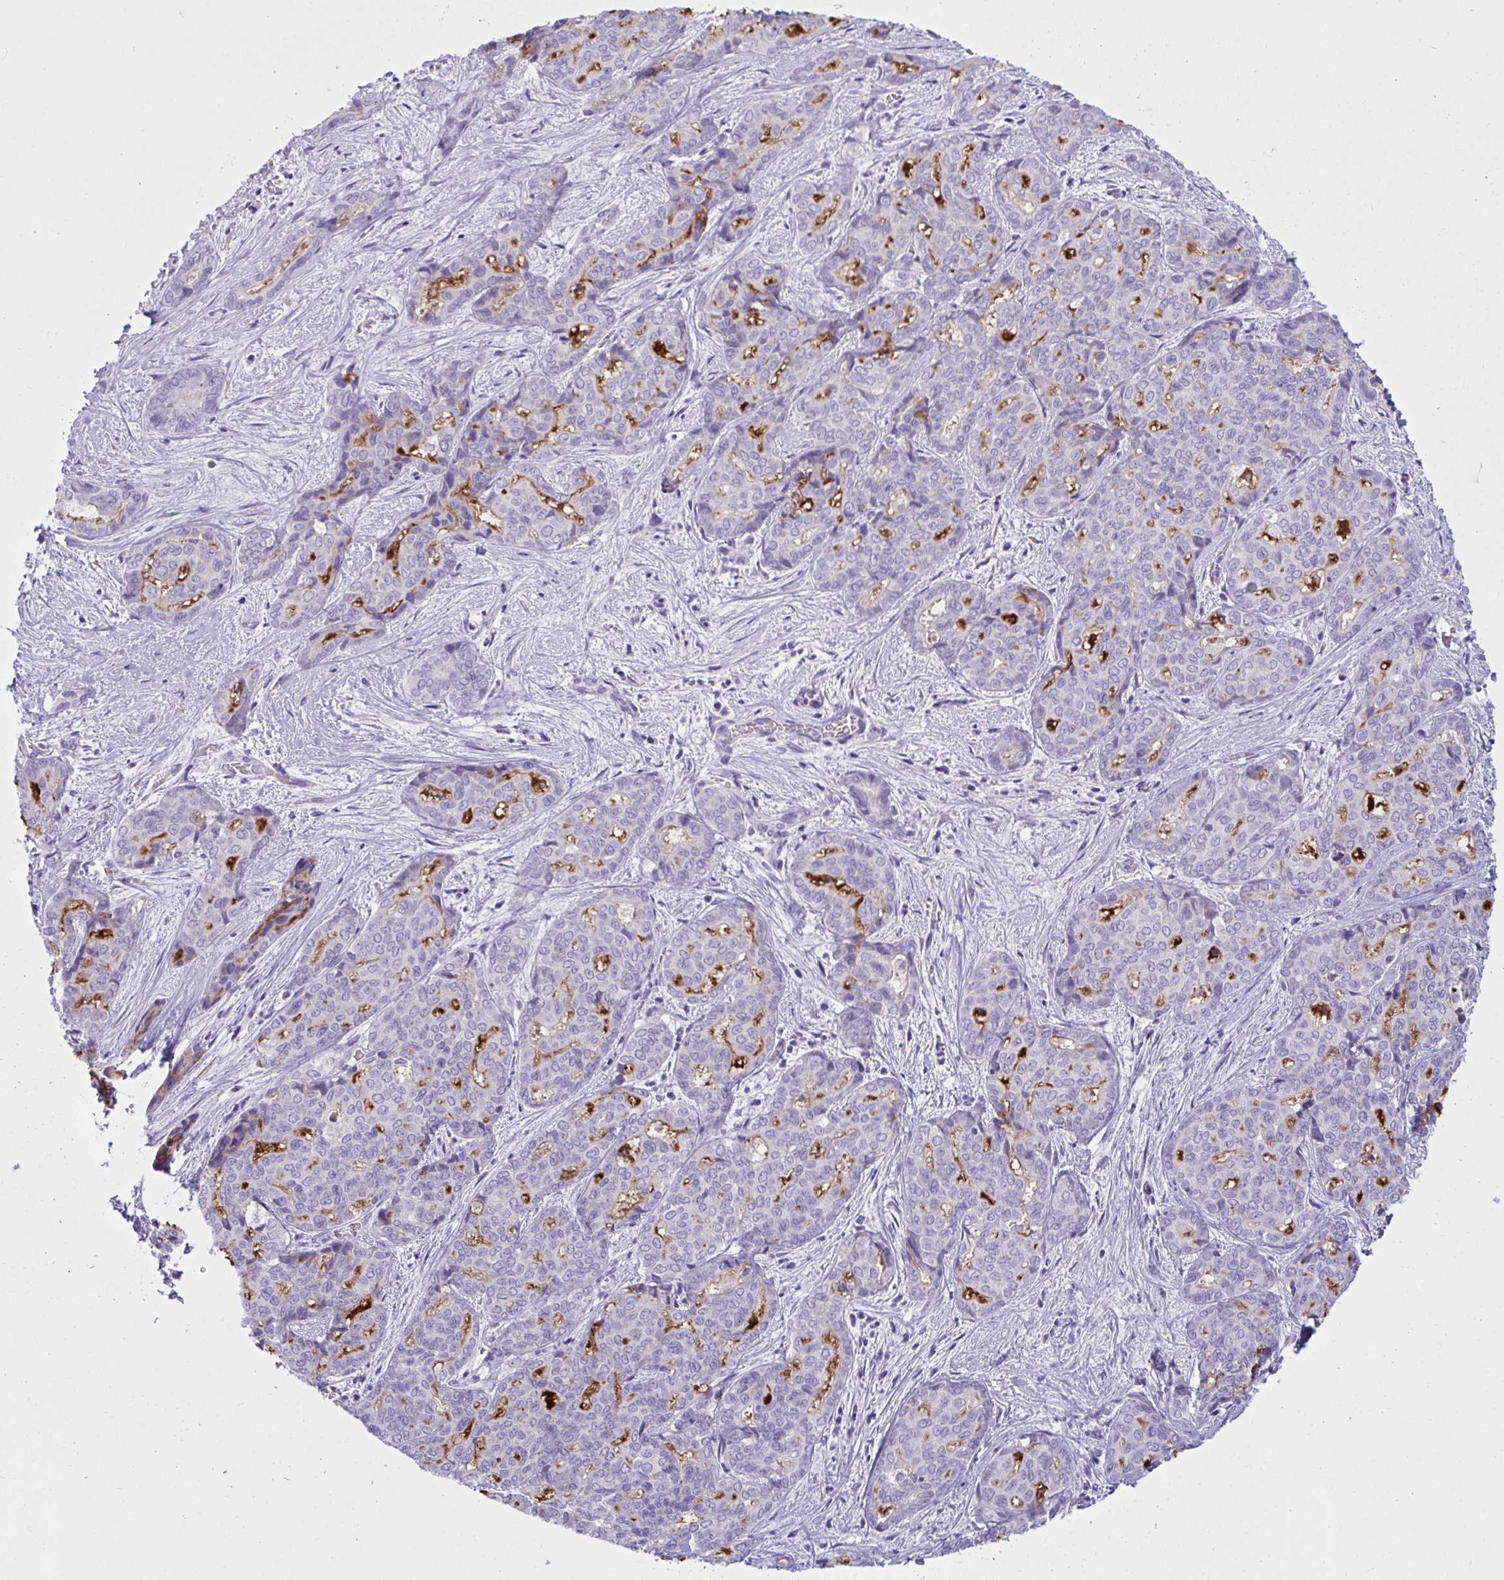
{"staining": {"intensity": "moderate", "quantity": "<25%", "location": "cytoplasmic/membranous"}, "tissue": "liver cancer", "cell_type": "Tumor cells", "image_type": "cancer", "snomed": [{"axis": "morphology", "description": "Cholangiocarcinoma"}, {"axis": "topography", "description": "Liver"}], "caption": "Protein expression analysis of human liver cancer reveals moderate cytoplasmic/membranous positivity in about <25% of tumor cells.", "gene": "BBS1", "patient": {"sex": "female", "age": 64}}